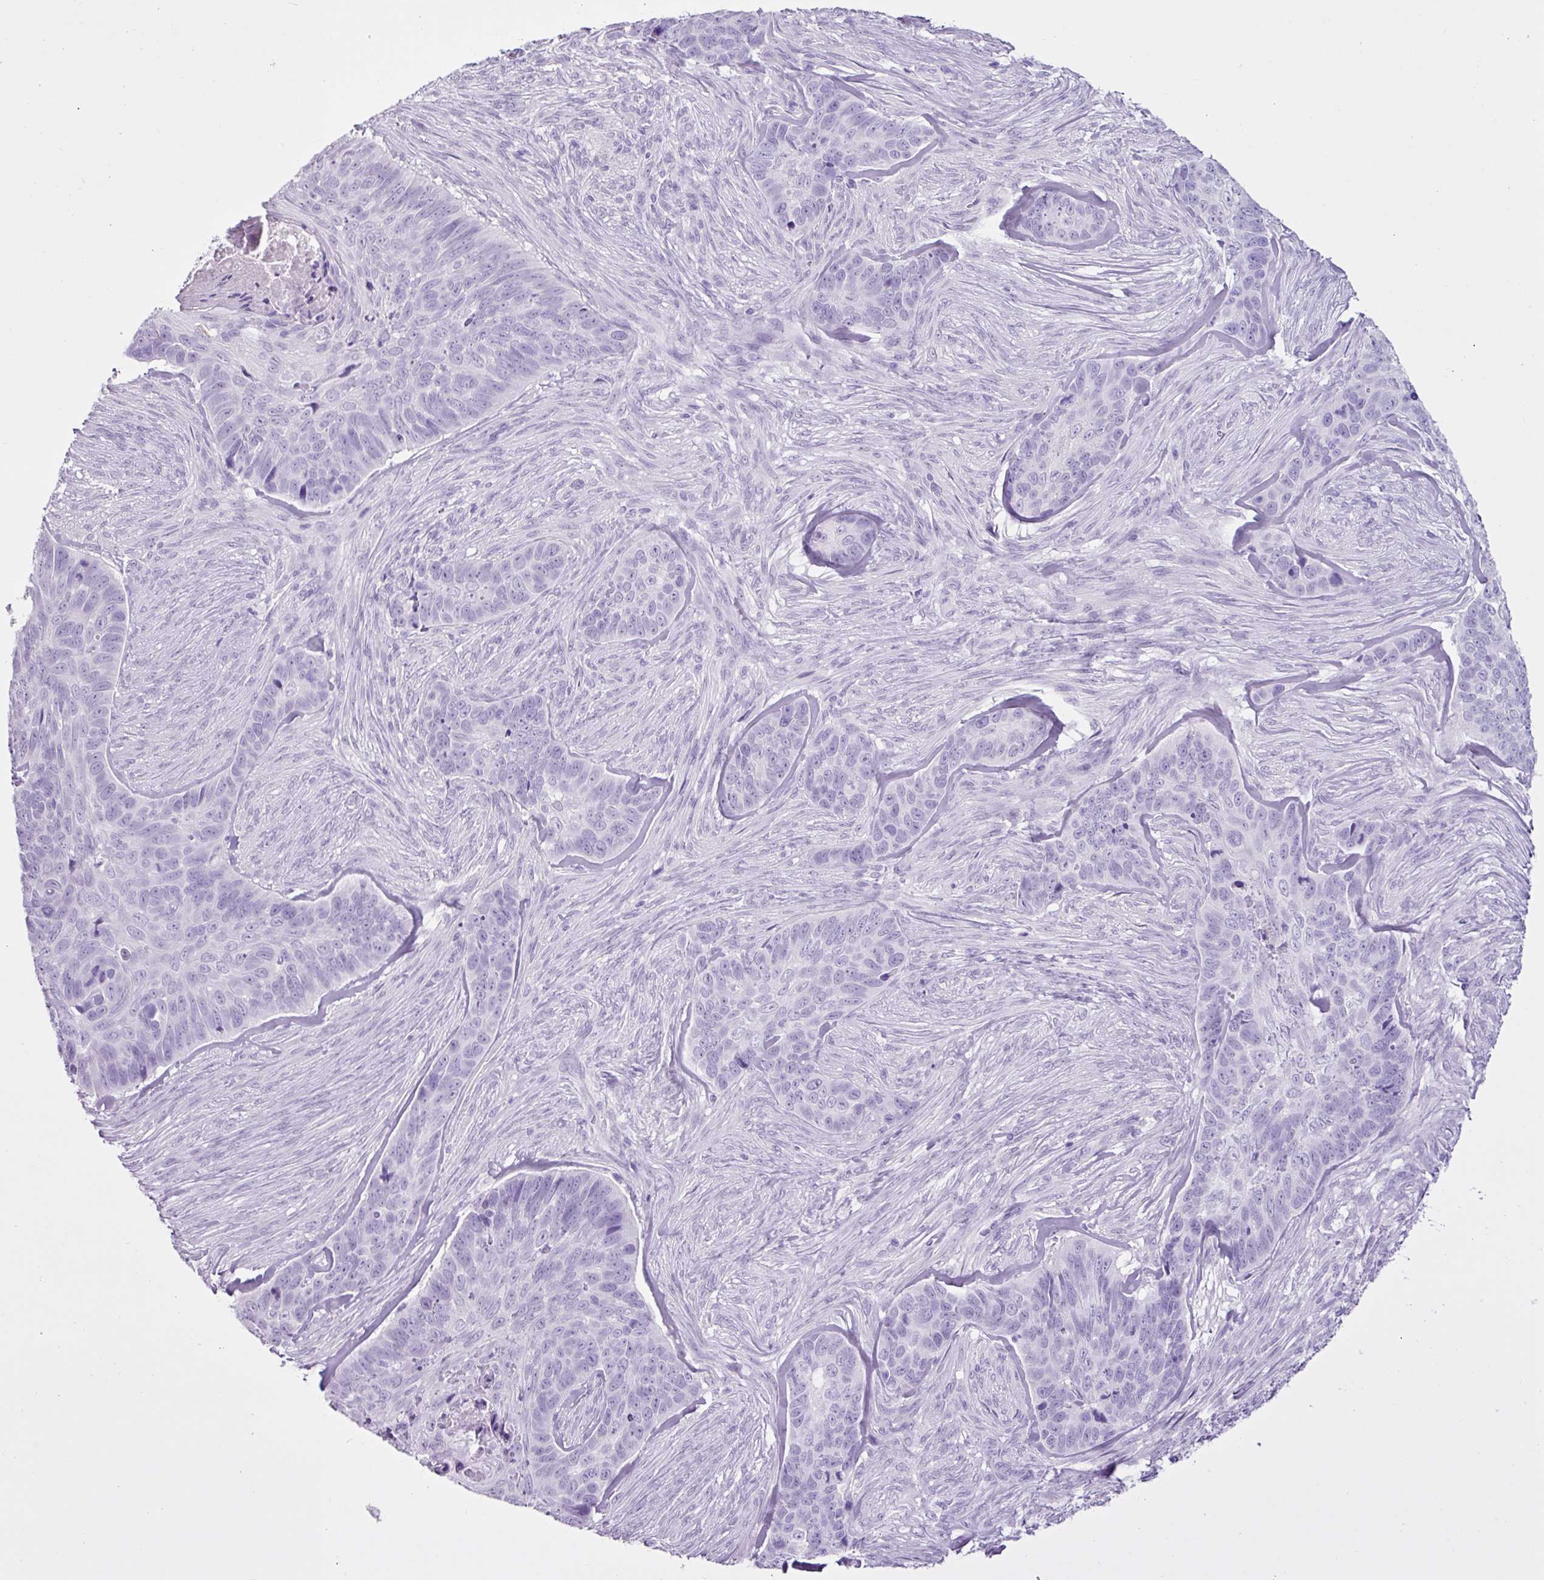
{"staining": {"intensity": "negative", "quantity": "none", "location": "none"}, "tissue": "skin cancer", "cell_type": "Tumor cells", "image_type": "cancer", "snomed": [{"axis": "morphology", "description": "Basal cell carcinoma"}, {"axis": "topography", "description": "Skin"}], "caption": "DAB immunohistochemical staining of human skin cancer (basal cell carcinoma) demonstrates no significant expression in tumor cells.", "gene": "PGR", "patient": {"sex": "female", "age": 82}}